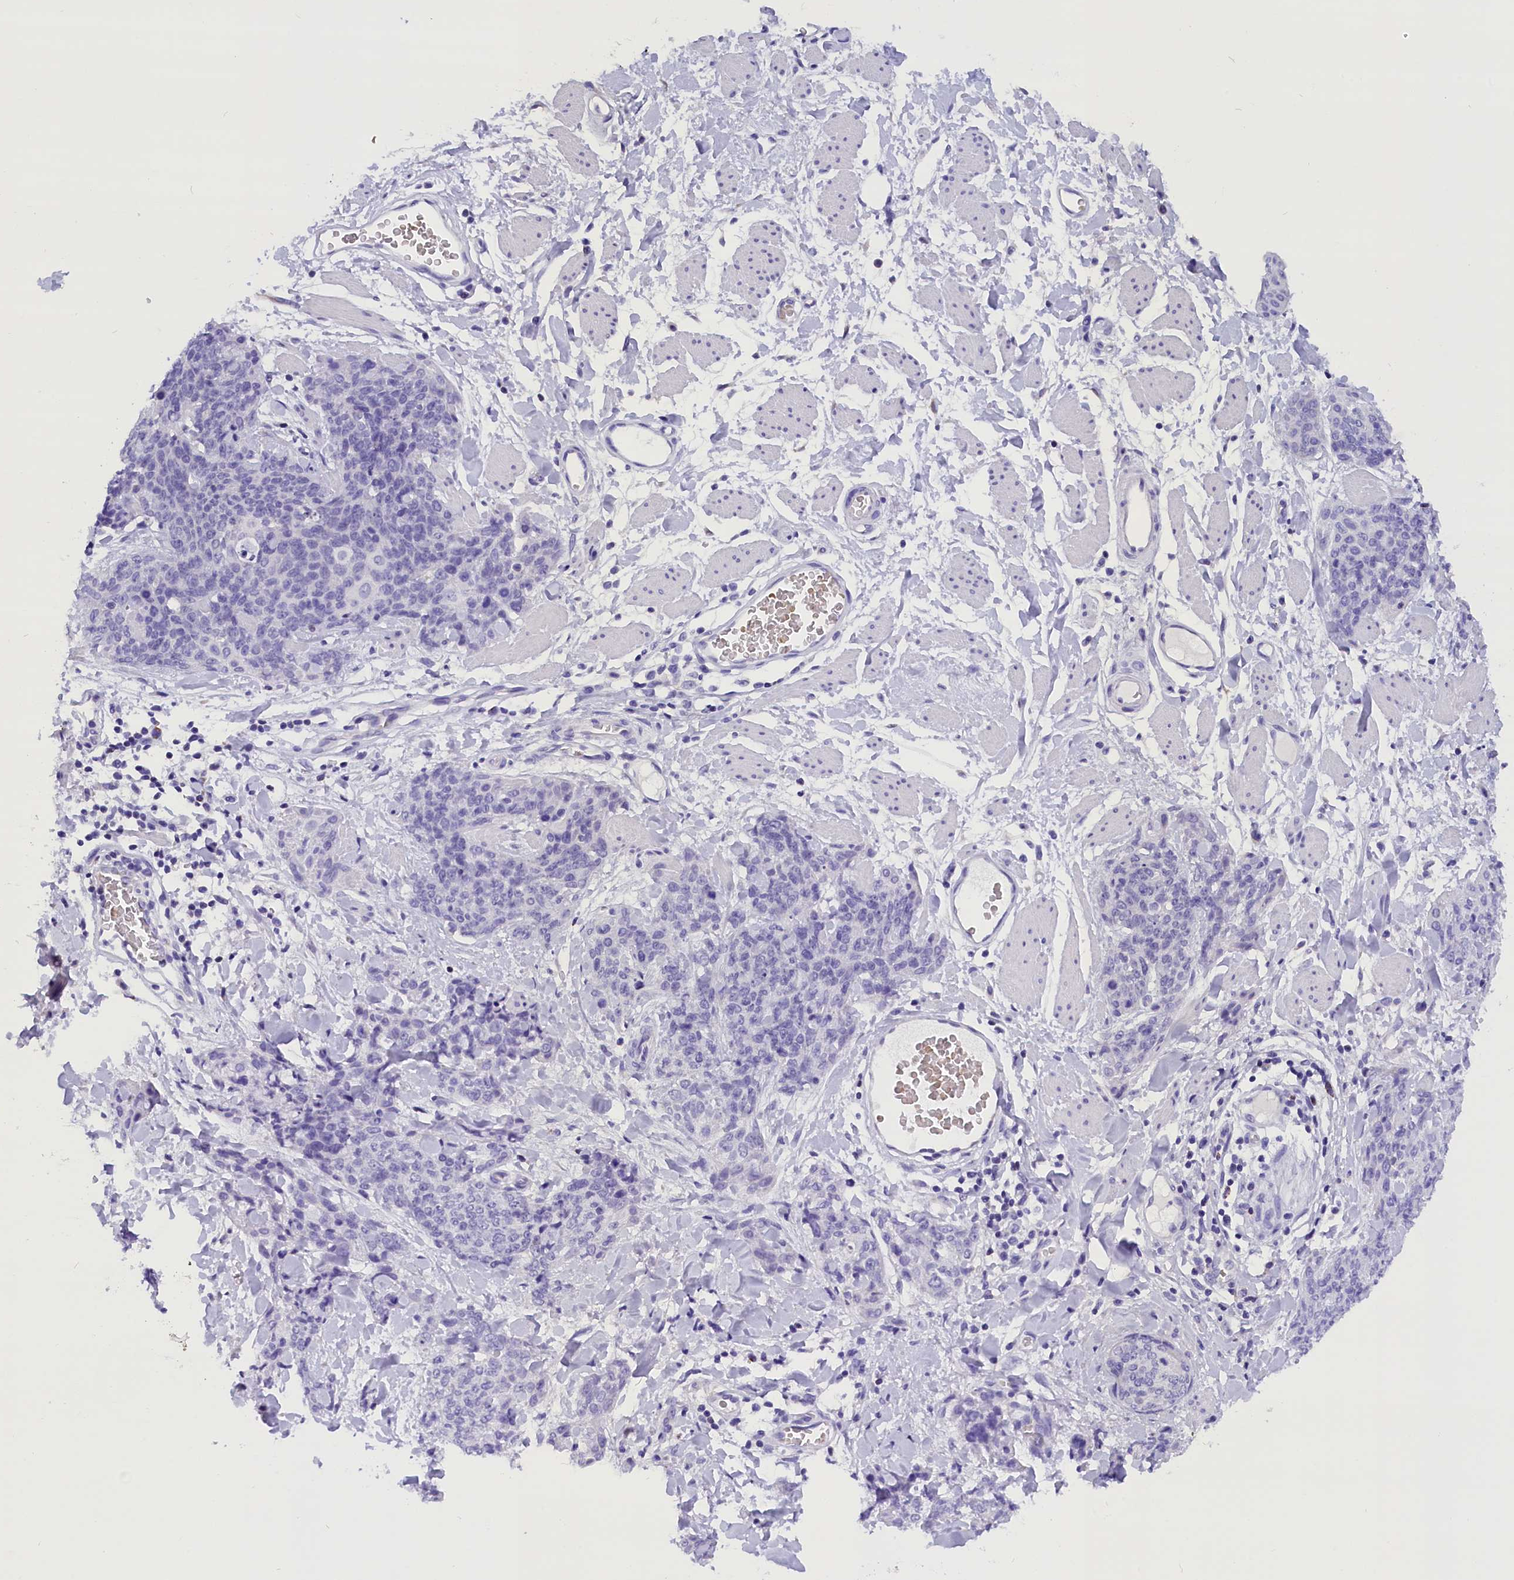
{"staining": {"intensity": "negative", "quantity": "none", "location": "none"}, "tissue": "skin cancer", "cell_type": "Tumor cells", "image_type": "cancer", "snomed": [{"axis": "morphology", "description": "Squamous cell carcinoma, NOS"}, {"axis": "topography", "description": "Skin"}, {"axis": "topography", "description": "Vulva"}], "caption": "The immunohistochemistry histopathology image has no significant expression in tumor cells of squamous cell carcinoma (skin) tissue.", "gene": "ABAT", "patient": {"sex": "female", "age": 85}}